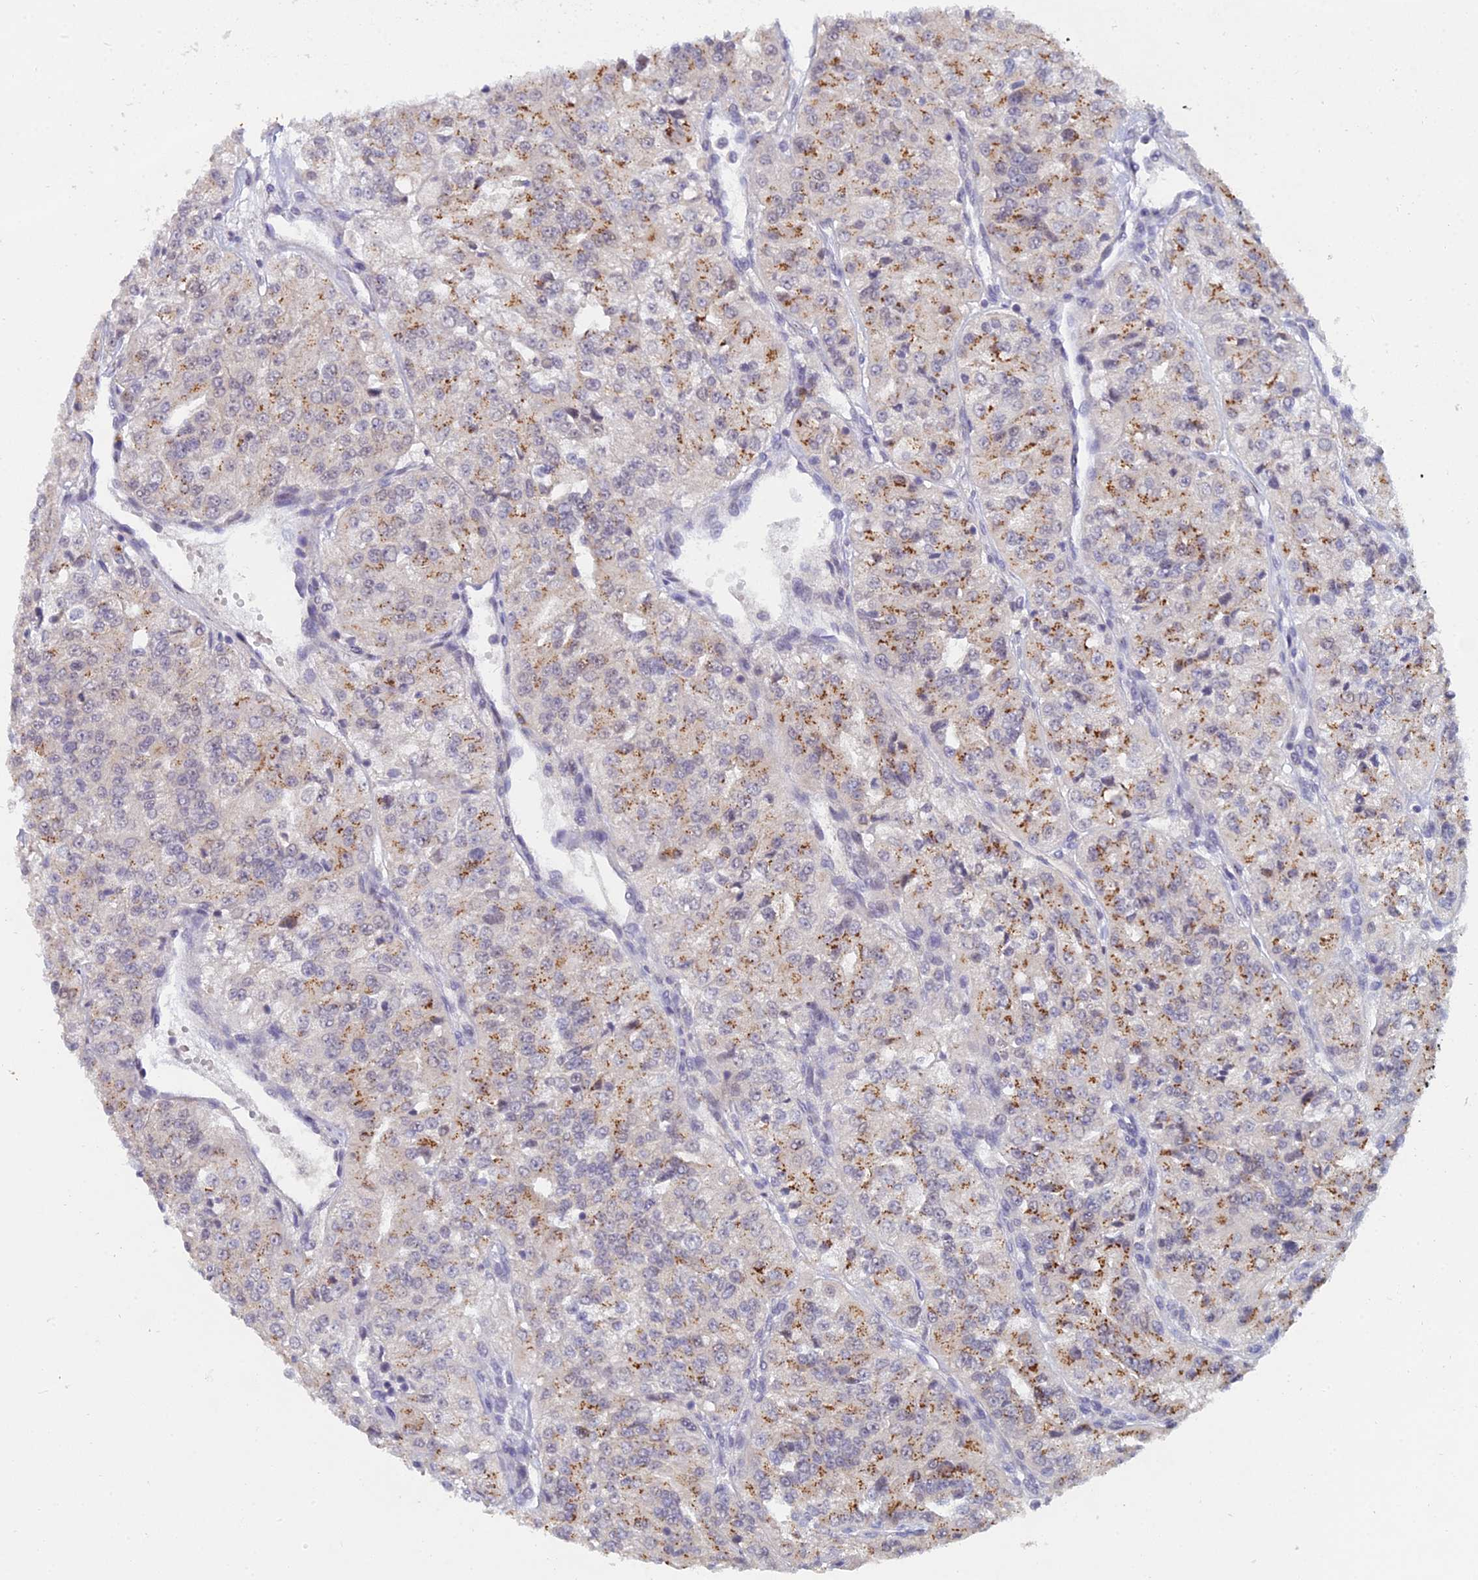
{"staining": {"intensity": "moderate", "quantity": "25%-75%", "location": "cytoplasmic/membranous"}, "tissue": "renal cancer", "cell_type": "Tumor cells", "image_type": "cancer", "snomed": [{"axis": "morphology", "description": "Adenocarcinoma, NOS"}, {"axis": "topography", "description": "Kidney"}], "caption": "A photomicrograph of human renal cancer (adenocarcinoma) stained for a protein exhibits moderate cytoplasmic/membranous brown staining in tumor cells.", "gene": "THOC3", "patient": {"sex": "female", "age": 63}}